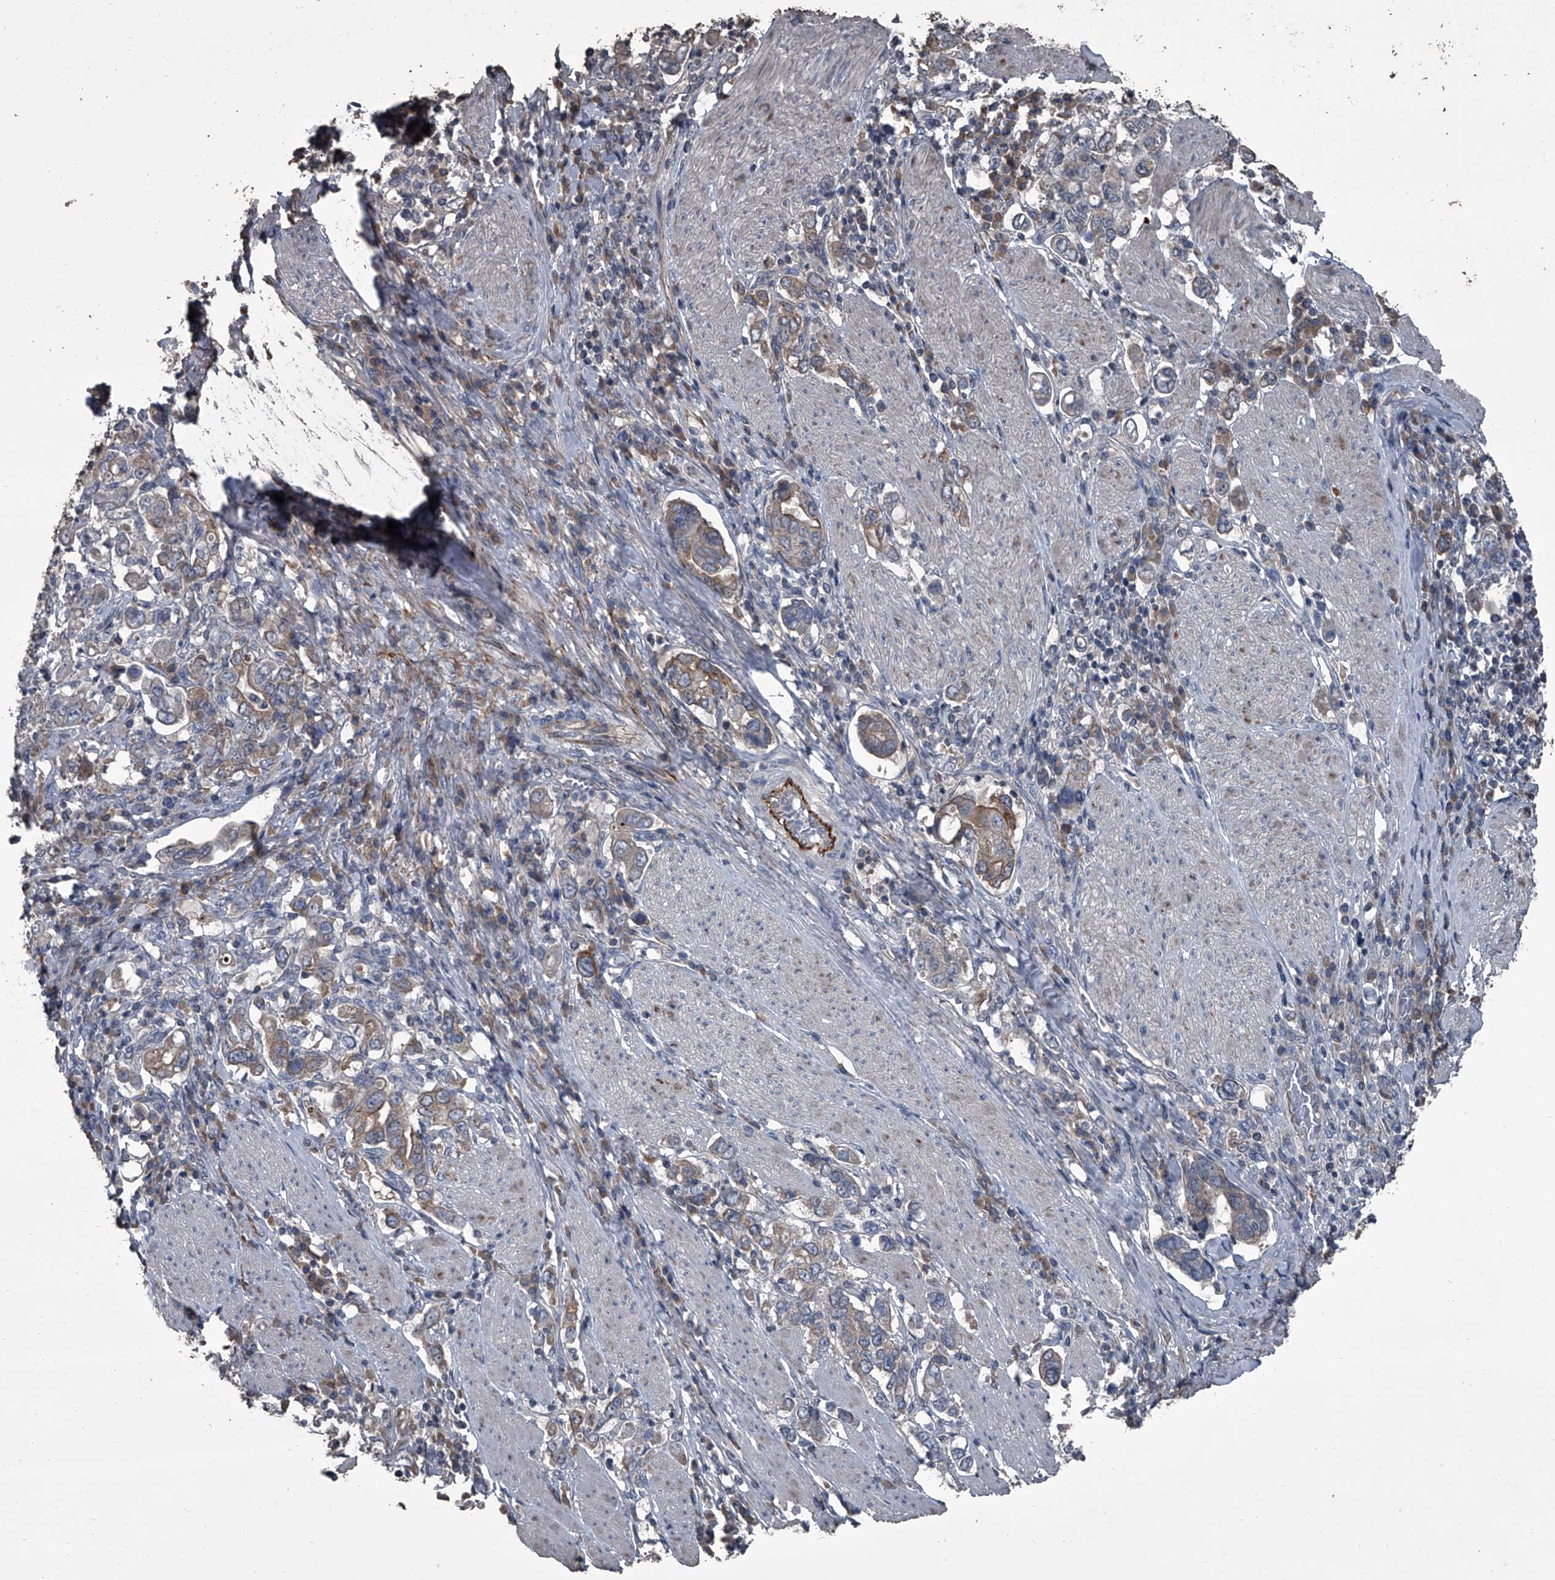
{"staining": {"intensity": "weak", "quantity": ">75%", "location": "cytoplasmic/membranous"}, "tissue": "stomach cancer", "cell_type": "Tumor cells", "image_type": "cancer", "snomed": [{"axis": "morphology", "description": "Adenocarcinoma, NOS"}, {"axis": "topography", "description": "Stomach, upper"}], "caption": "Stomach cancer tissue demonstrates weak cytoplasmic/membranous expression in about >75% of tumor cells, visualized by immunohistochemistry.", "gene": "OARD1", "patient": {"sex": "male", "age": 62}}